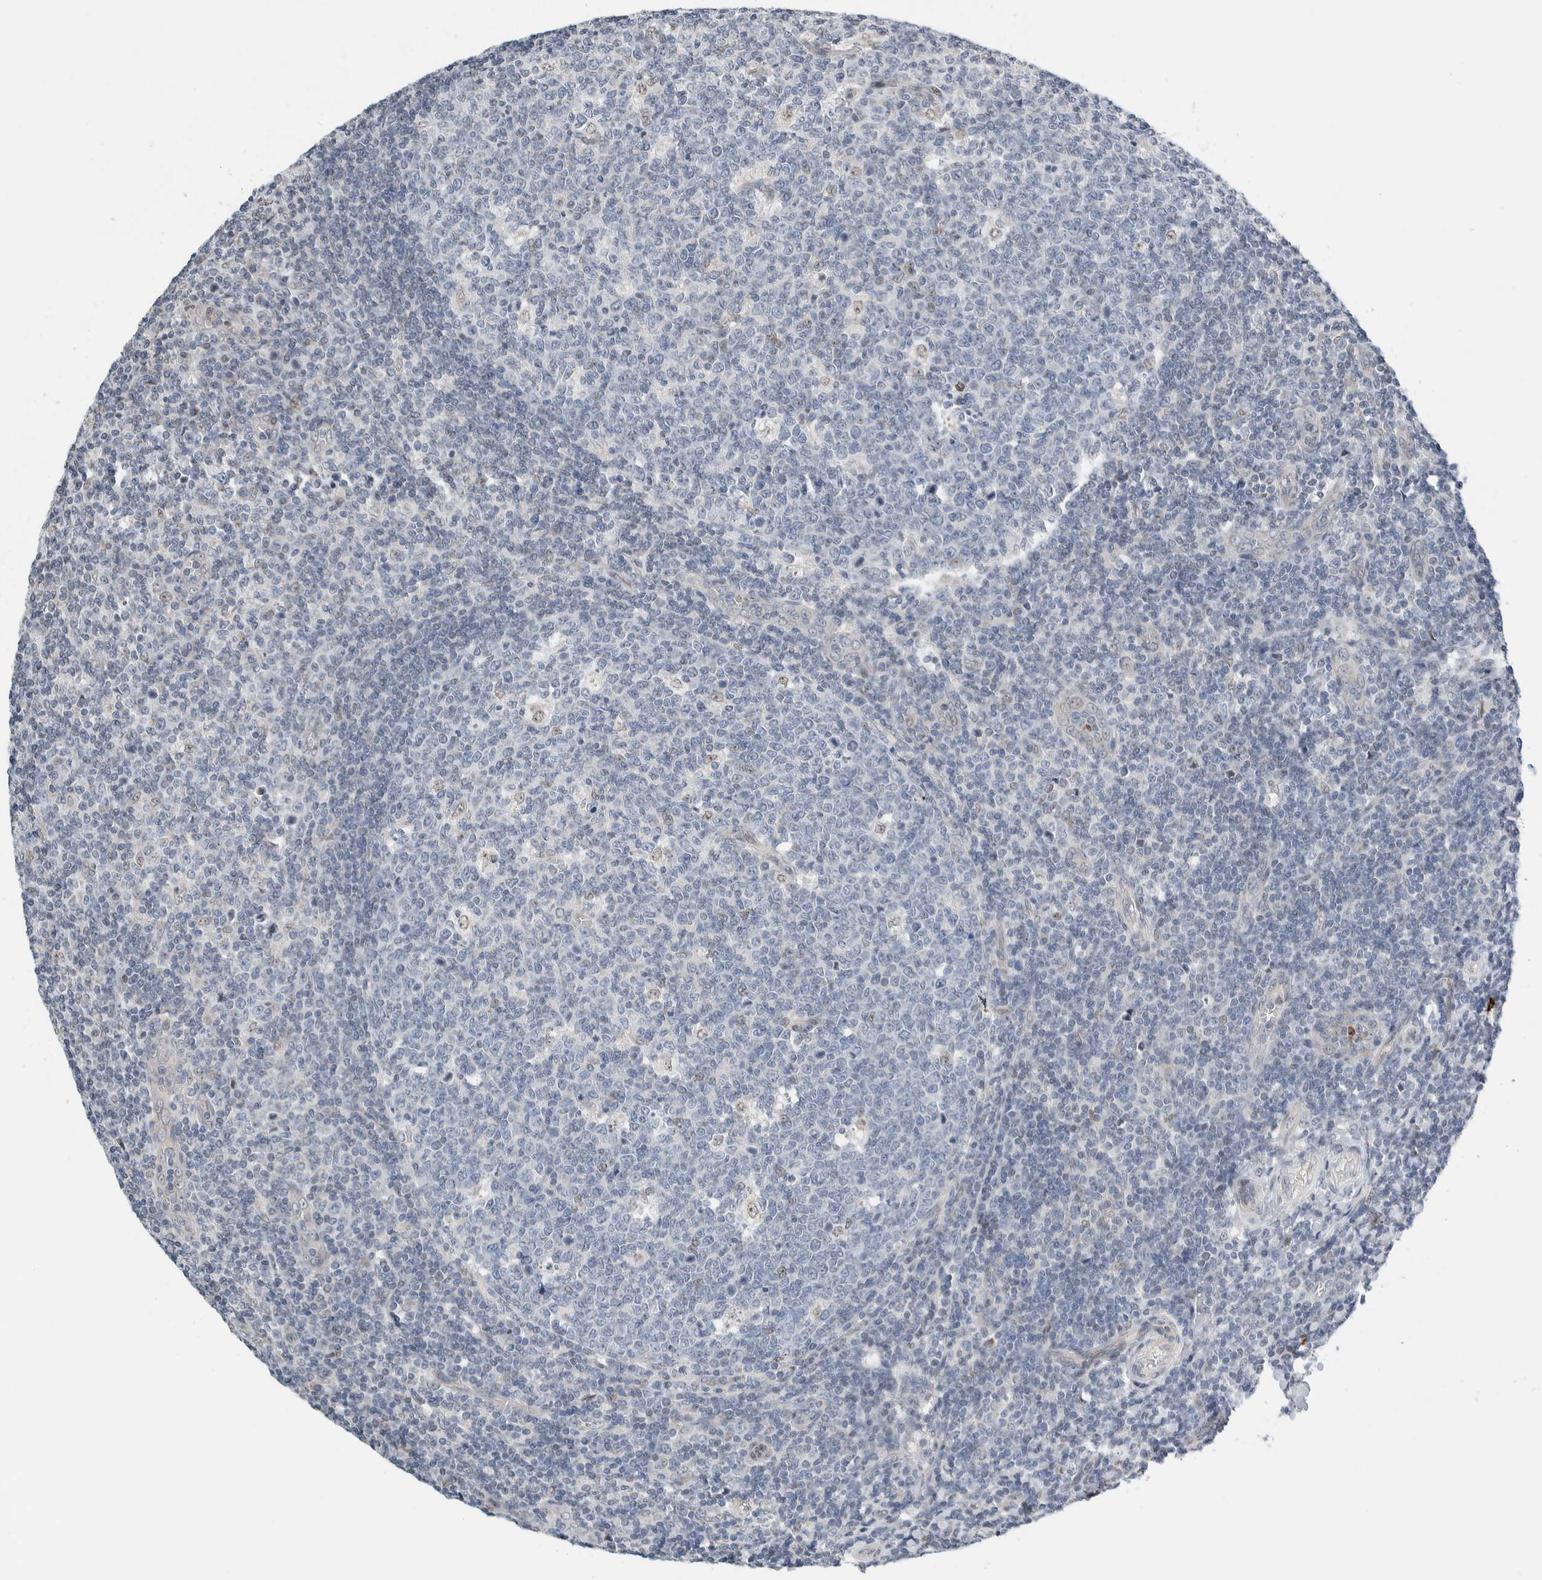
{"staining": {"intensity": "weak", "quantity": "<25%", "location": "nuclear"}, "tissue": "tonsil", "cell_type": "Germinal center cells", "image_type": "normal", "snomed": [{"axis": "morphology", "description": "Normal tissue, NOS"}, {"axis": "topography", "description": "Tonsil"}], "caption": "Immunohistochemistry (IHC) micrograph of normal tonsil: tonsil stained with DAB demonstrates no significant protein staining in germinal center cells. The staining is performed using DAB (3,3'-diaminobenzidine) brown chromogen with nuclei counter-stained in using hematoxylin.", "gene": "NEUROD1", "patient": {"sex": "female", "age": 19}}